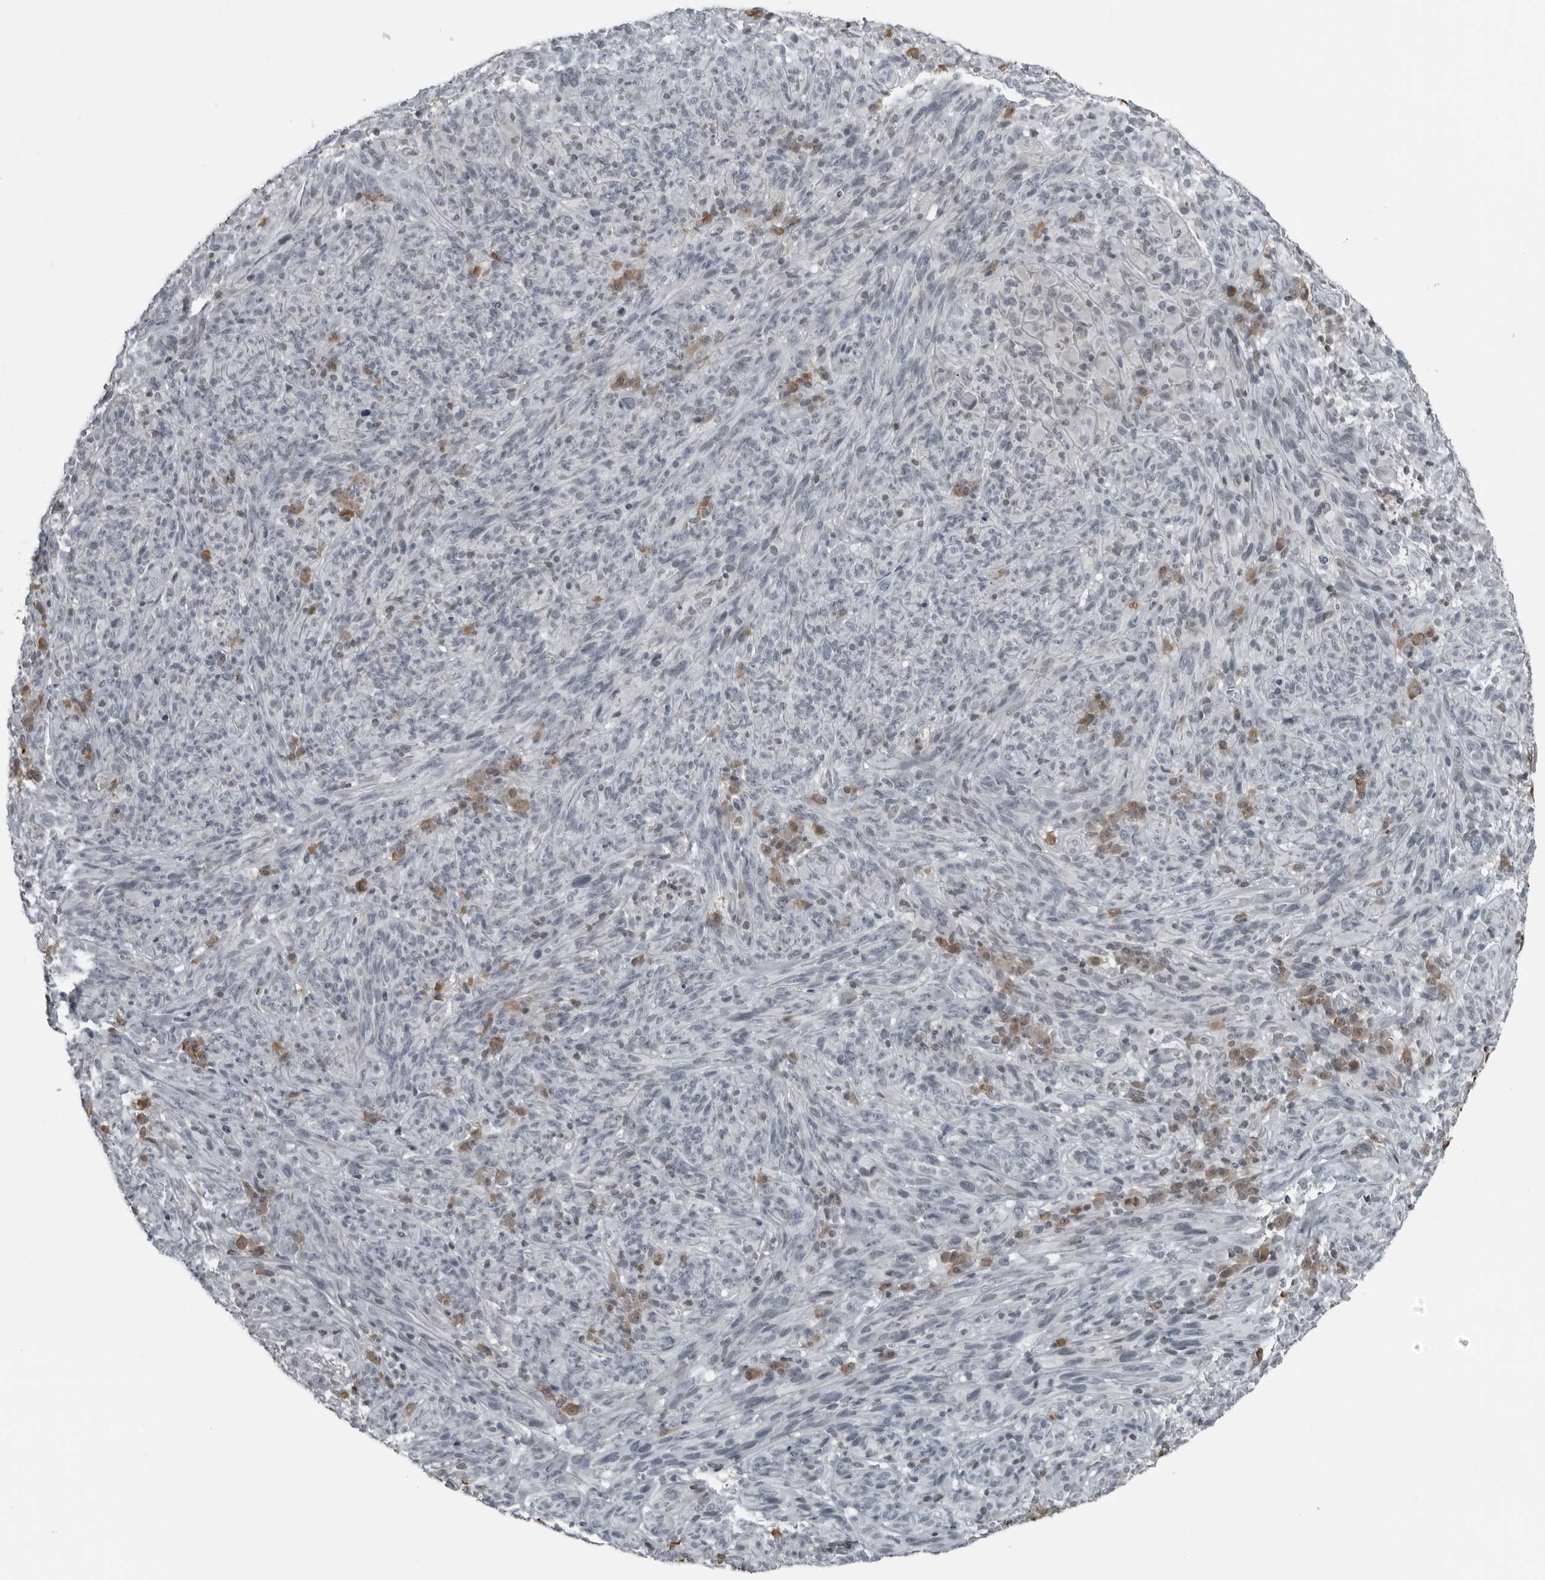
{"staining": {"intensity": "negative", "quantity": "none", "location": "none"}, "tissue": "melanoma", "cell_type": "Tumor cells", "image_type": "cancer", "snomed": [{"axis": "morphology", "description": "Malignant melanoma, NOS"}, {"axis": "topography", "description": "Skin of head"}], "caption": "Photomicrograph shows no protein staining in tumor cells of malignant melanoma tissue. (Stains: DAB (3,3'-diaminobenzidine) immunohistochemistry (IHC) with hematoxylin counter stain, Microscopy: brightfield microscopy at high magnification).", "gene": "RTCA", "patient": {"sex": "male", "age": 96}}